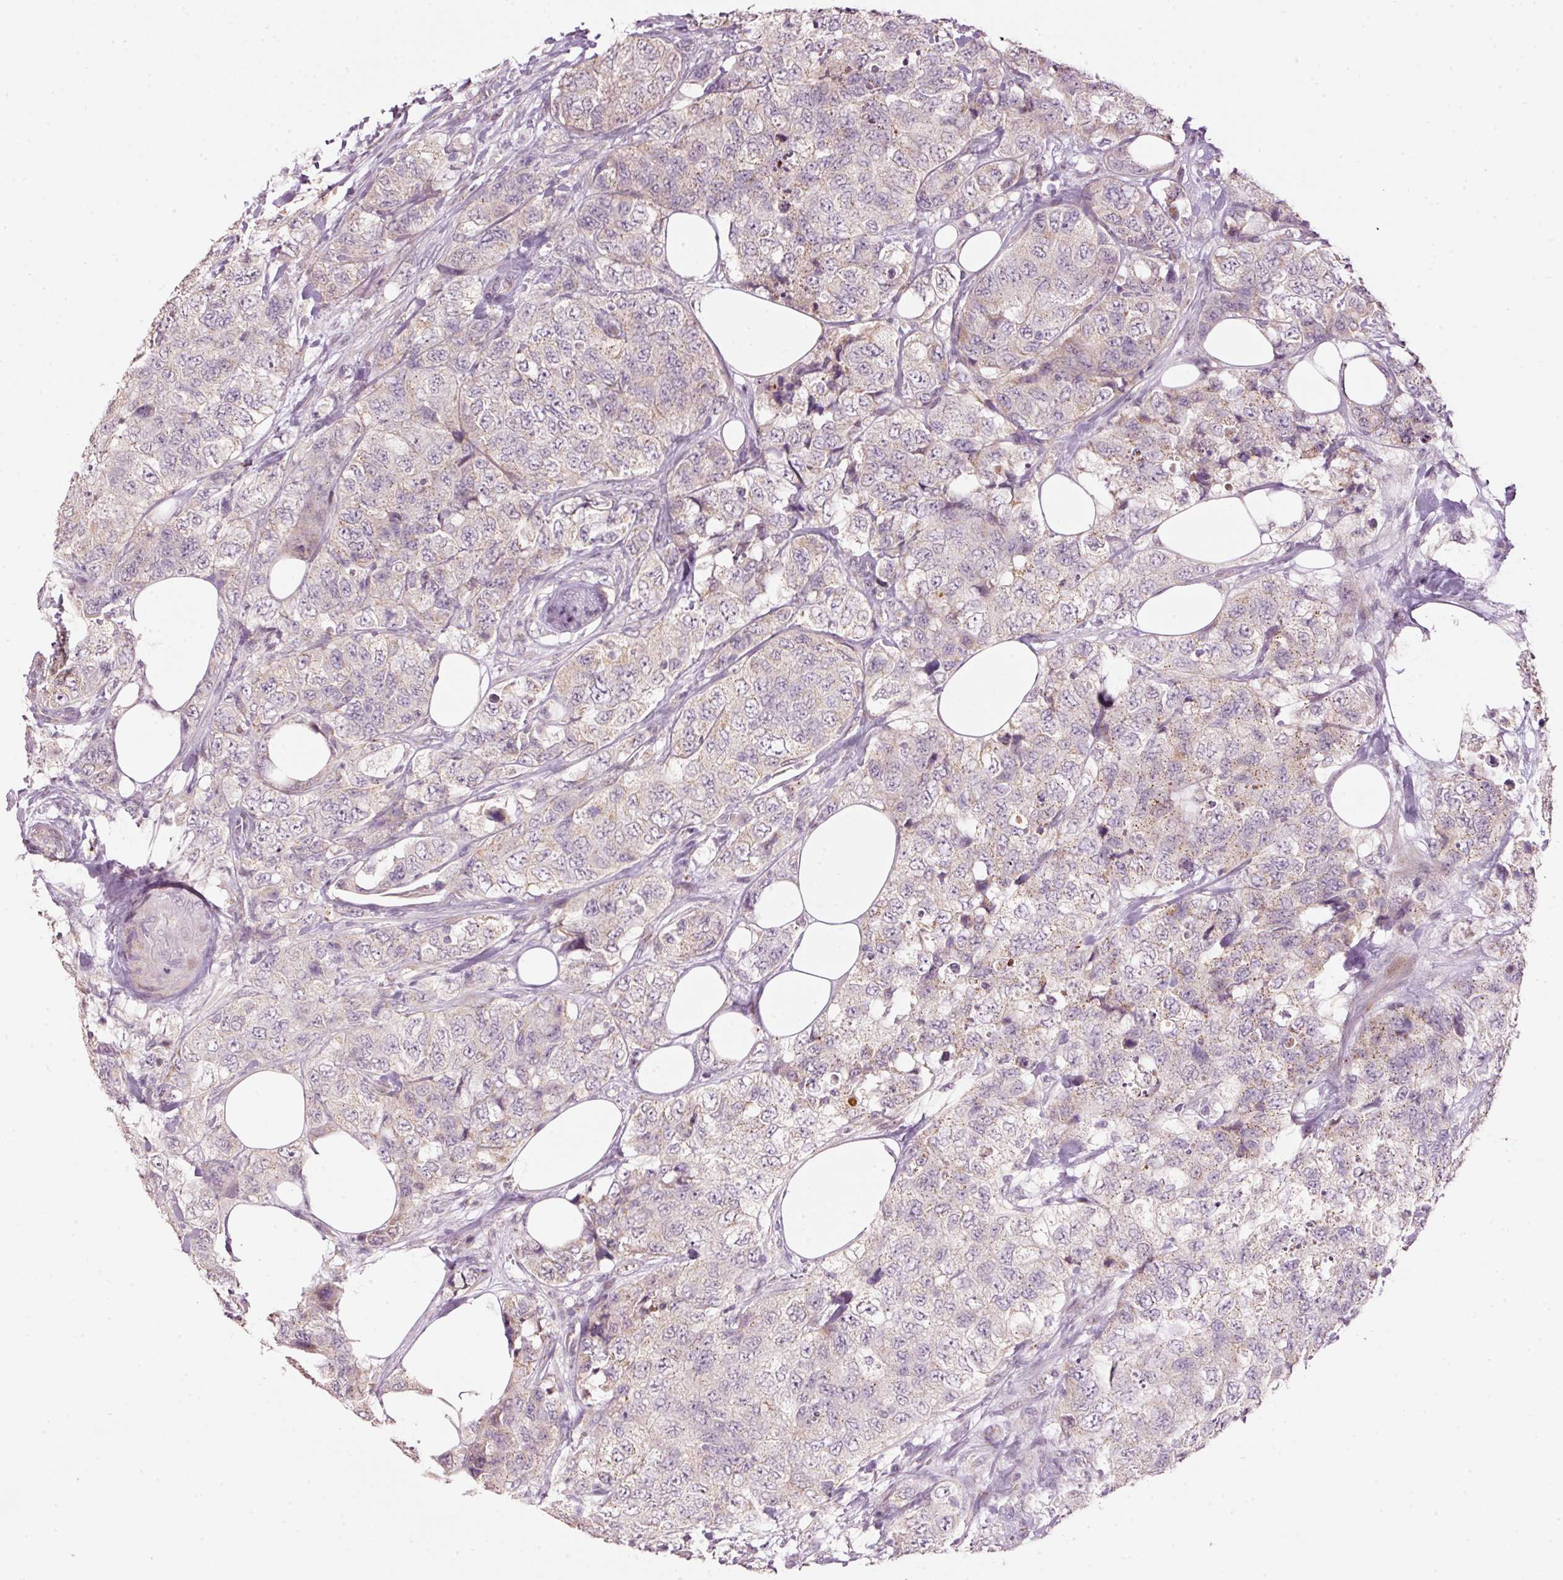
{"staining": {"intensity": "weak", "quantity": "25%-75%", "location": "cytoplasmic/membranous"}, "tissue": "urothelial cancer", "cell_type": "Tumor cells", "image_type": "cancer", "snomed": [{"axis": "morphology", "description": "Urothelial carcinoma, High grade"}, {"axis": "topography", "description": "Urinary bladder"}], "caption": "About 25%-75% of tumor cells in urothelial cancer display weak cytoplasmic/membranous protein staining as visualized by brown immunohistochemical staining.", "gene": "TOB2", "patient": {"sex": "female", "age": 78}}